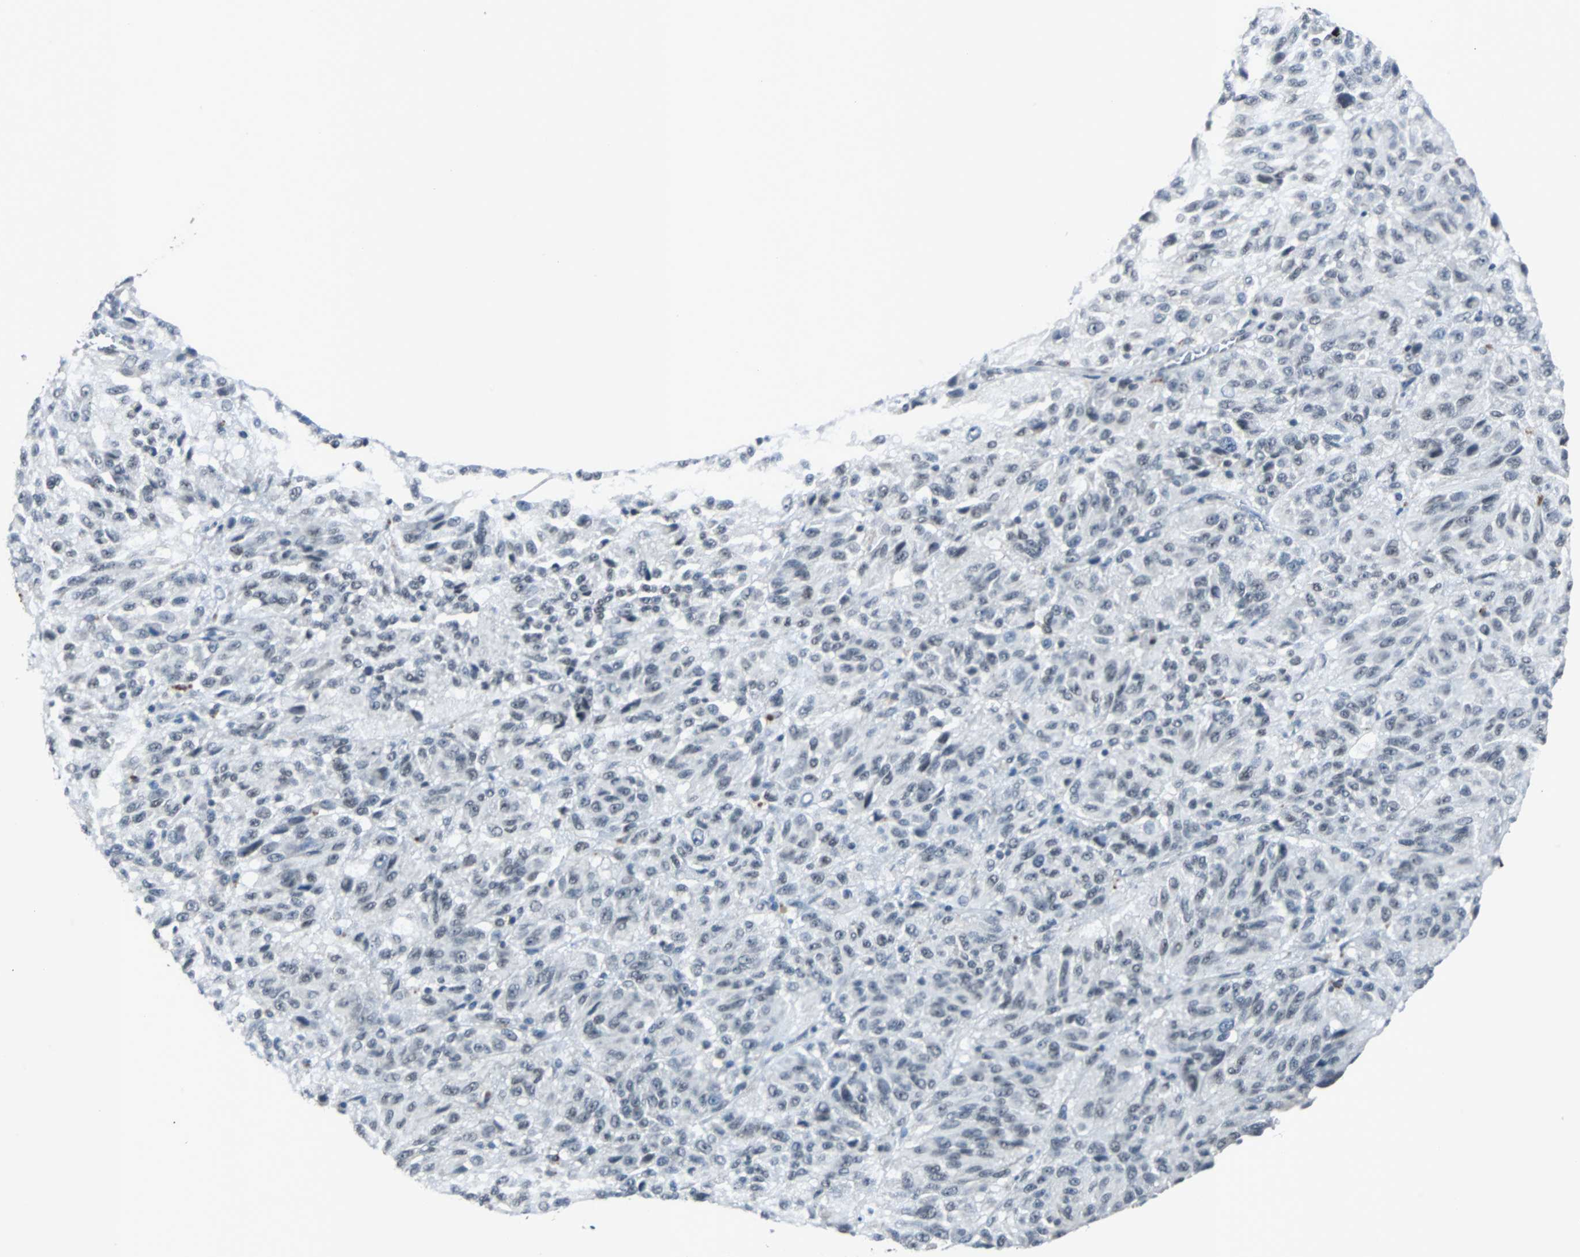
{"staining": {"intensity": "negative", "quantity": "none", "location": "none"}, "tissue": "melanoma", "cell_type": "Tumor cells", "image_type": "cancer", "snomed": [{"axis": "morphology", "description": "Malignant melanoma, Metastatic site"}, {"axis": "topography", "description": "Lung"}], "caption": "DAB immunohistochemical staining of melanoma demonstrates no significant positivity in tumor cells.", "gene": "ZHX2", "patient": {"sex": "male", "age": 64}}